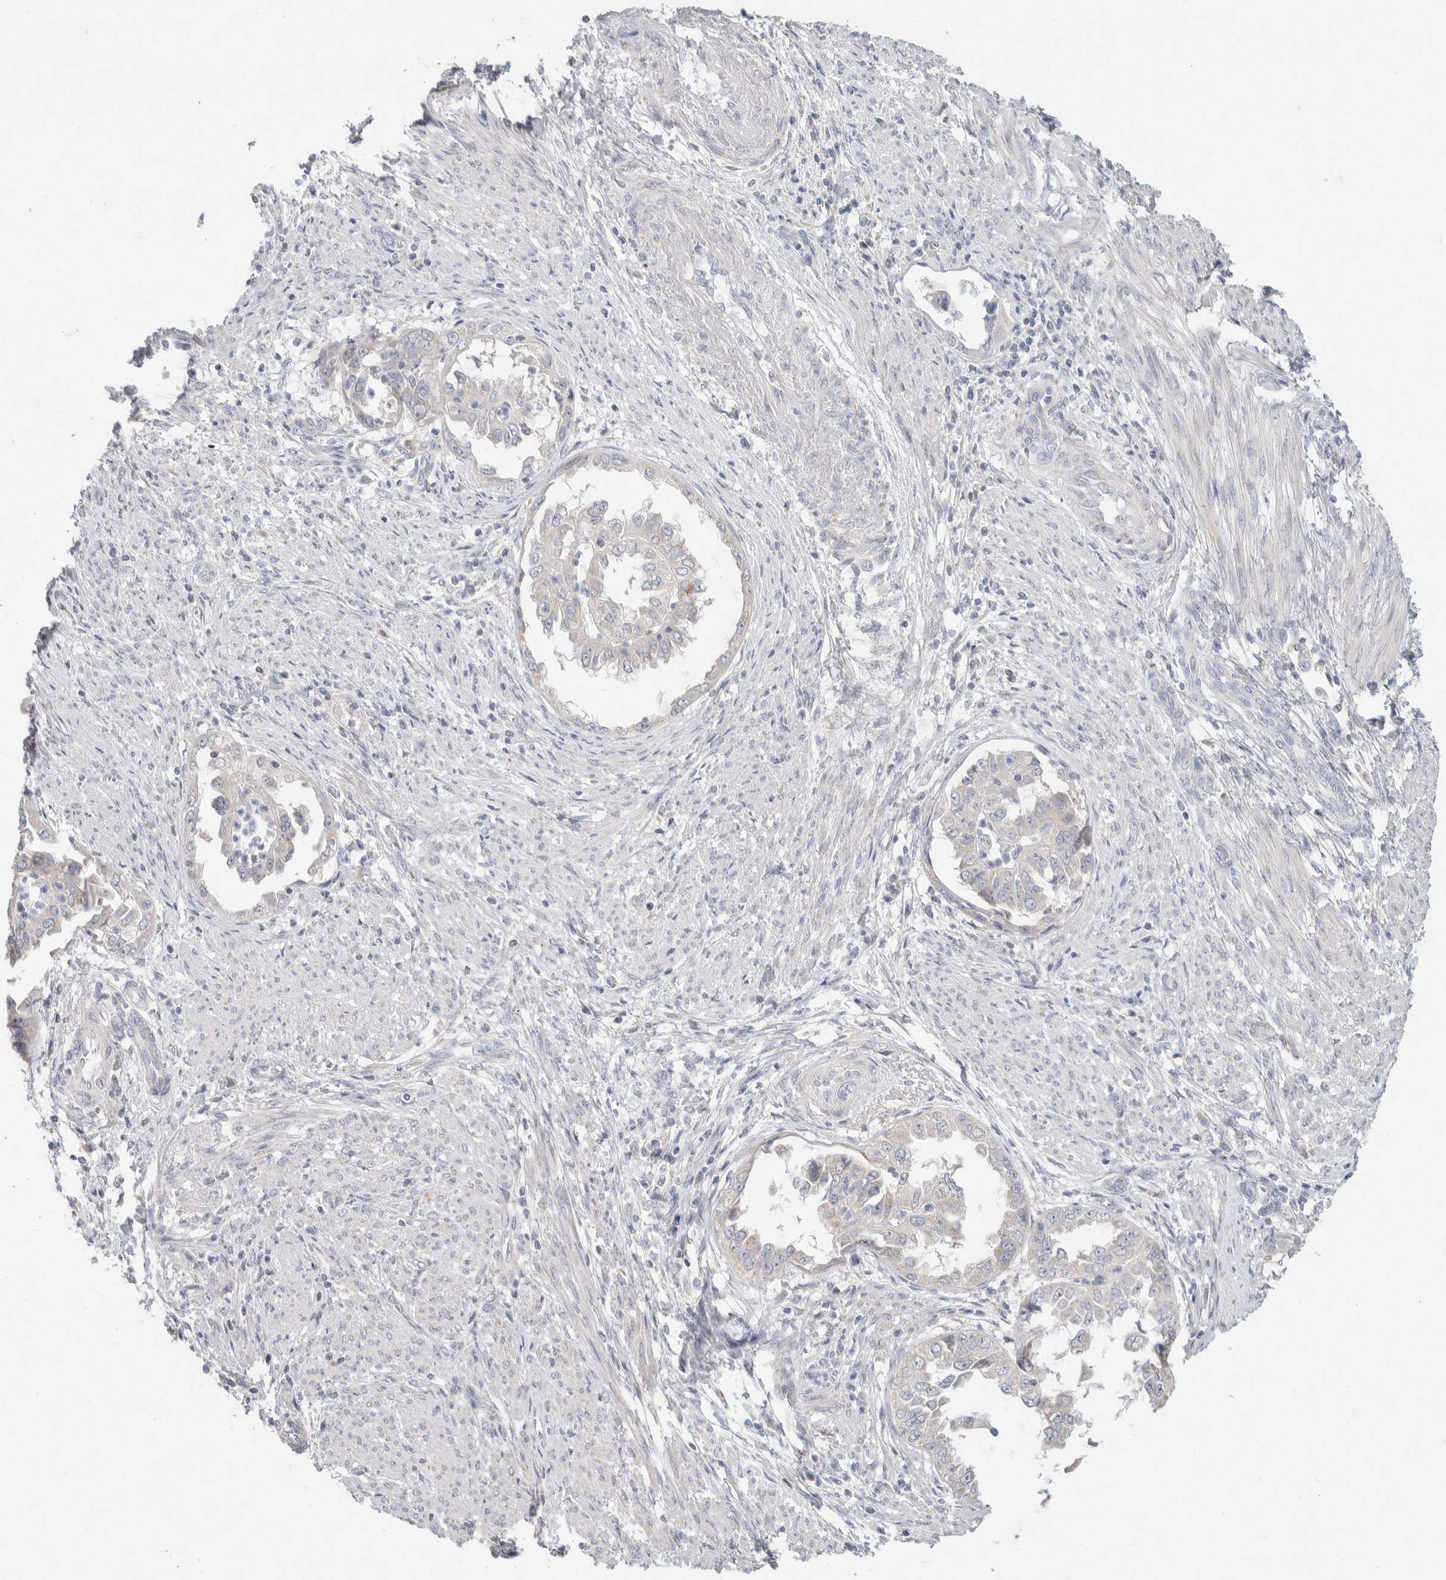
{"staining": {"intensity": "negative", "quantity": "none", "location": "none"}, "tissue": "endometrial cancer", "cell_type": "Tumor cells", "image_type": "cancer", "snomed": [{"axis": "morphology", "description": "Adenocarcinoma, NOS"}, {"axis": "topography", "description": "Endometrium"}], "caption": "This is a image of IHC staining of endometrial cancer (adenocarcinoma), which shows no positivity in tumor cells.", "gene": "CMTM4", "patient": {"sex": "female", "age": 85}}